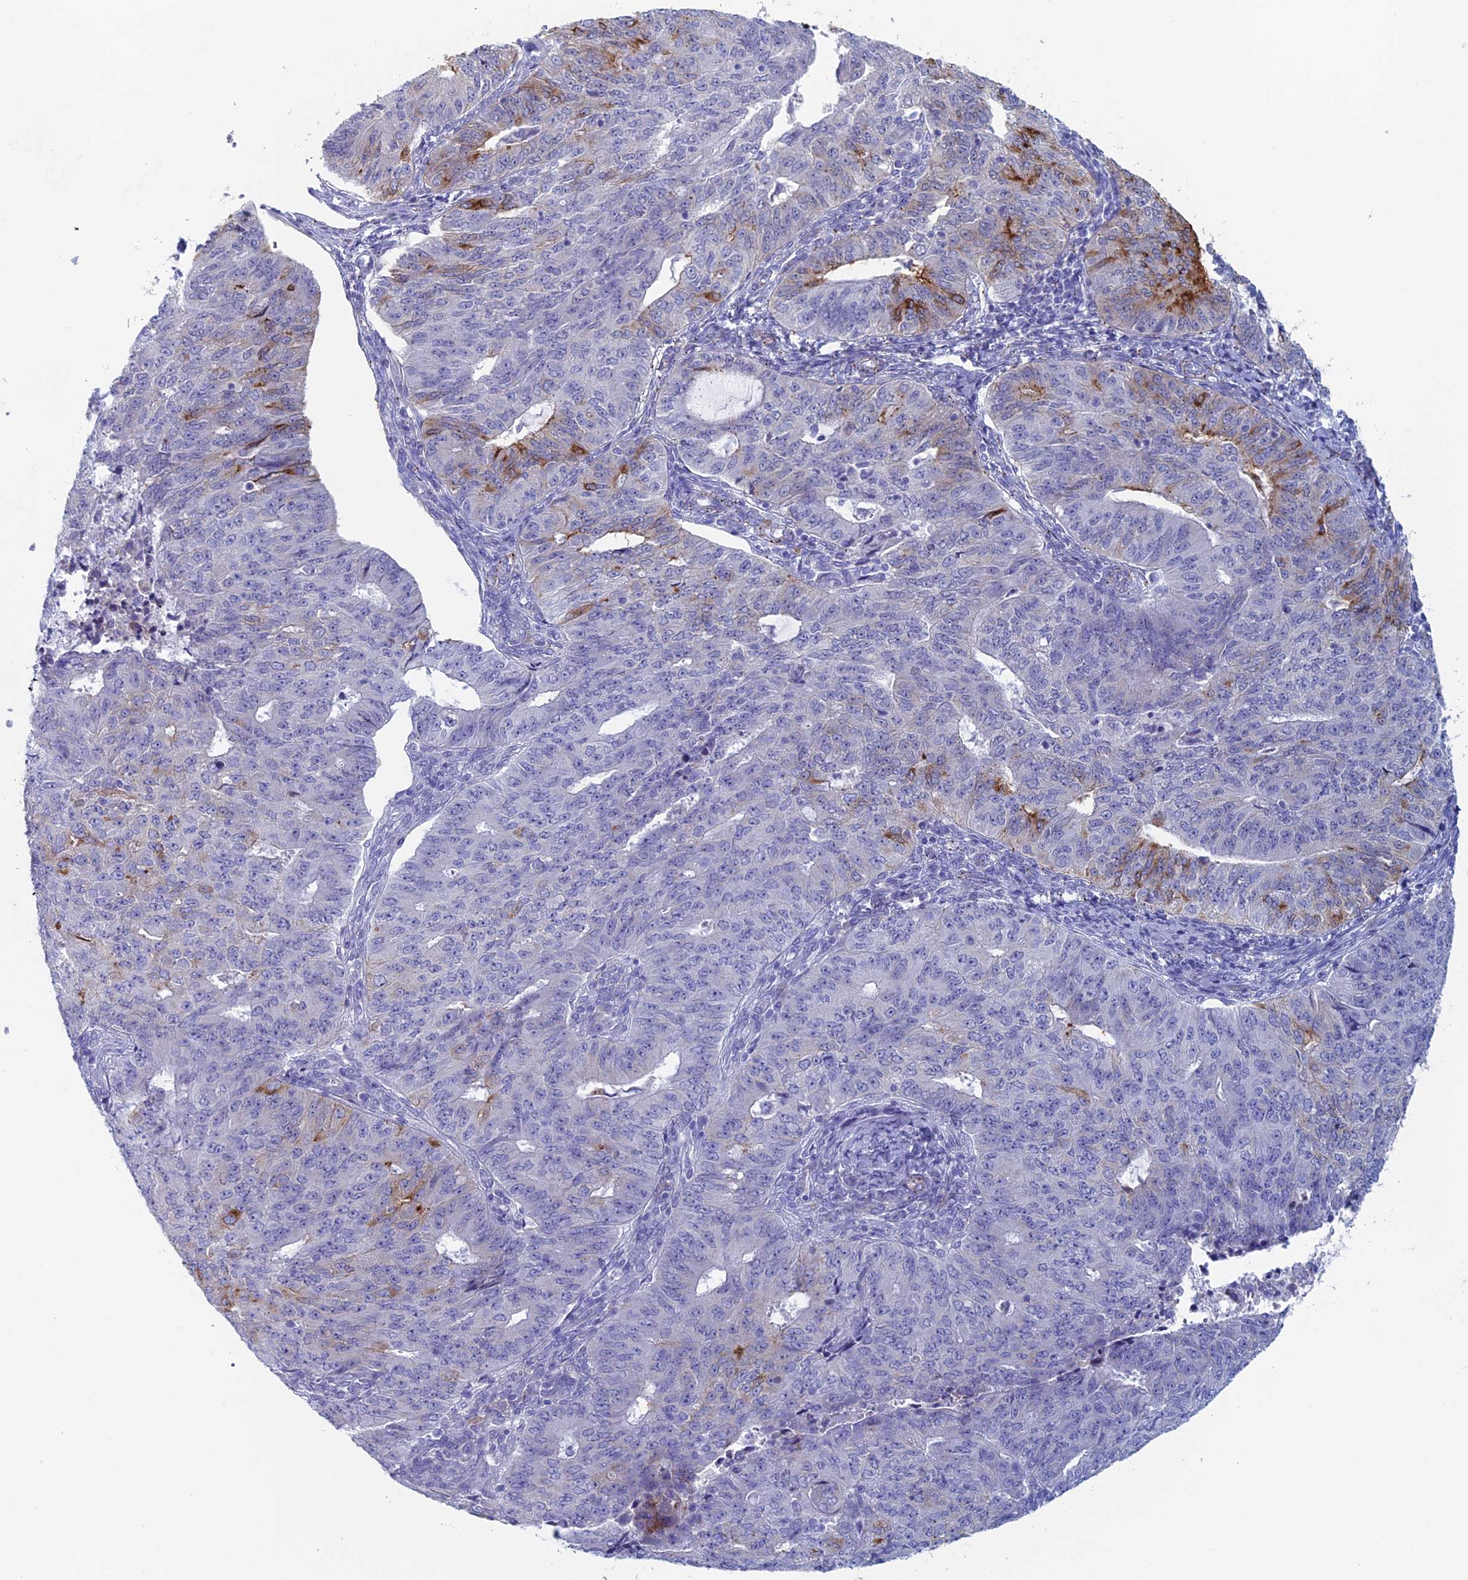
{"staining": {"intensity": "moderate", "quantity": "<25%", "location": "cytoplasmic/membranous"}, "tissue": "endometrial cancer", "cell_type": "Tumor cells", "image_type": "cancer", "snomed": [{"axis": "morphology", "description": "Adenocarcinoma, NOS"}, {"axis": "topography", "description": "Endometrium"}], "caption": "High-magnification brightfield microscopy of endometrial cancer (adenocarcinoma) stained with DAB (brown) and counterstained with hematoxylin (blue). tumor cells exhibit moderate cytoplasmic/membranous positivity is identified in about<25% of cells.", "gene": "MAGEB6", "patient": {"sex": "female", "age": 32}}